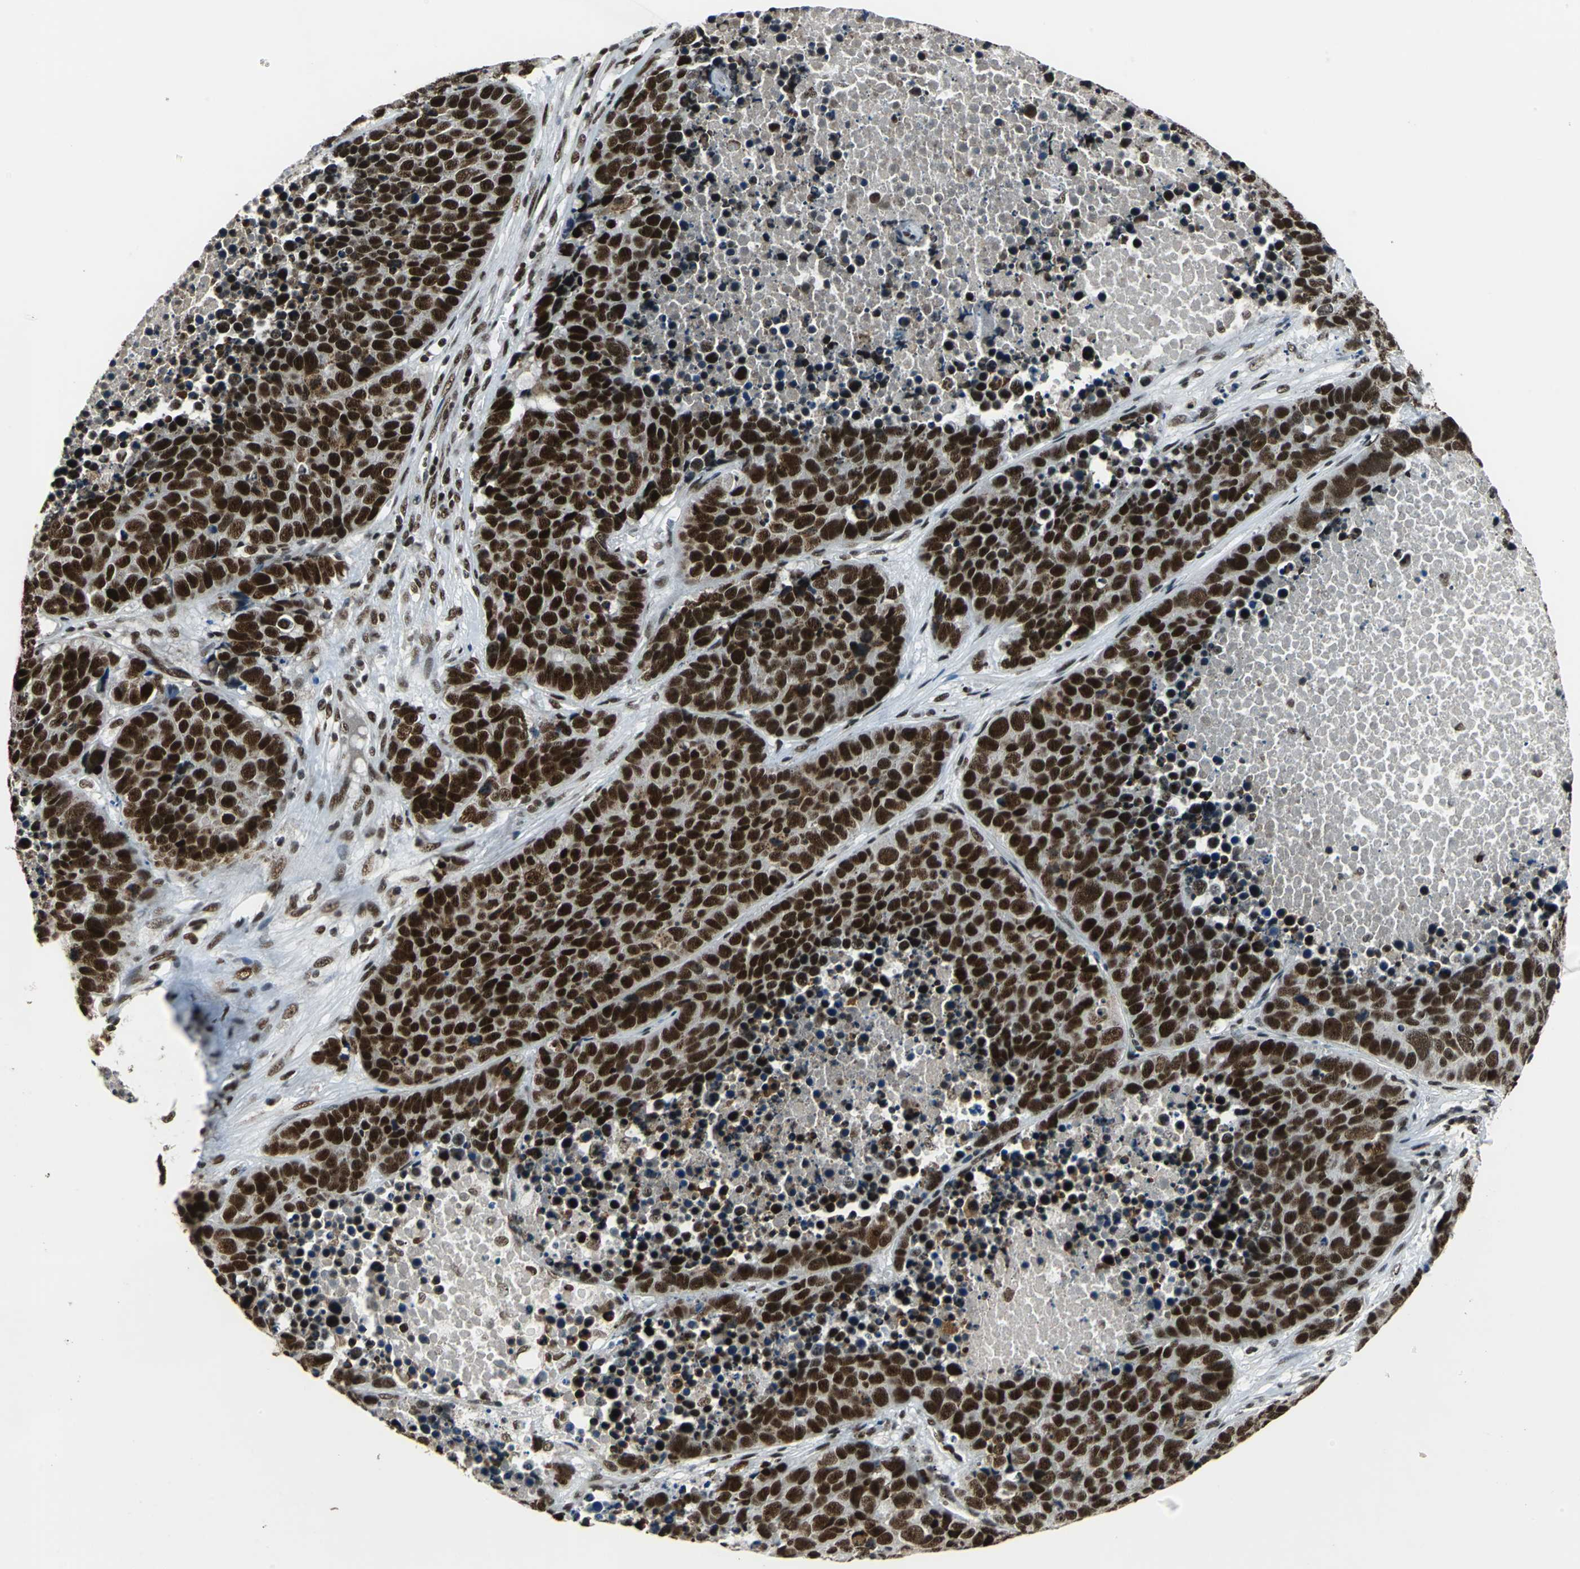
{"staining": {"intensity": "strong", "quantity": ">75%", "location": "nuclear"}, "tissue": "carcinoid", "cell_type": "Tumor cells", "image_type": "cancer", "snomed": [{"axis": "morphology", "description": "Carcinoid, malignant, NOS"}, {"axis": "topography", "description": "Lung"}], "caption": "A brown stain labels strong nuclear expression of a protein in carcinoid tumor cells.", "gene": "BCLAF1", "patient": {"sex": "male", "age": 60}}